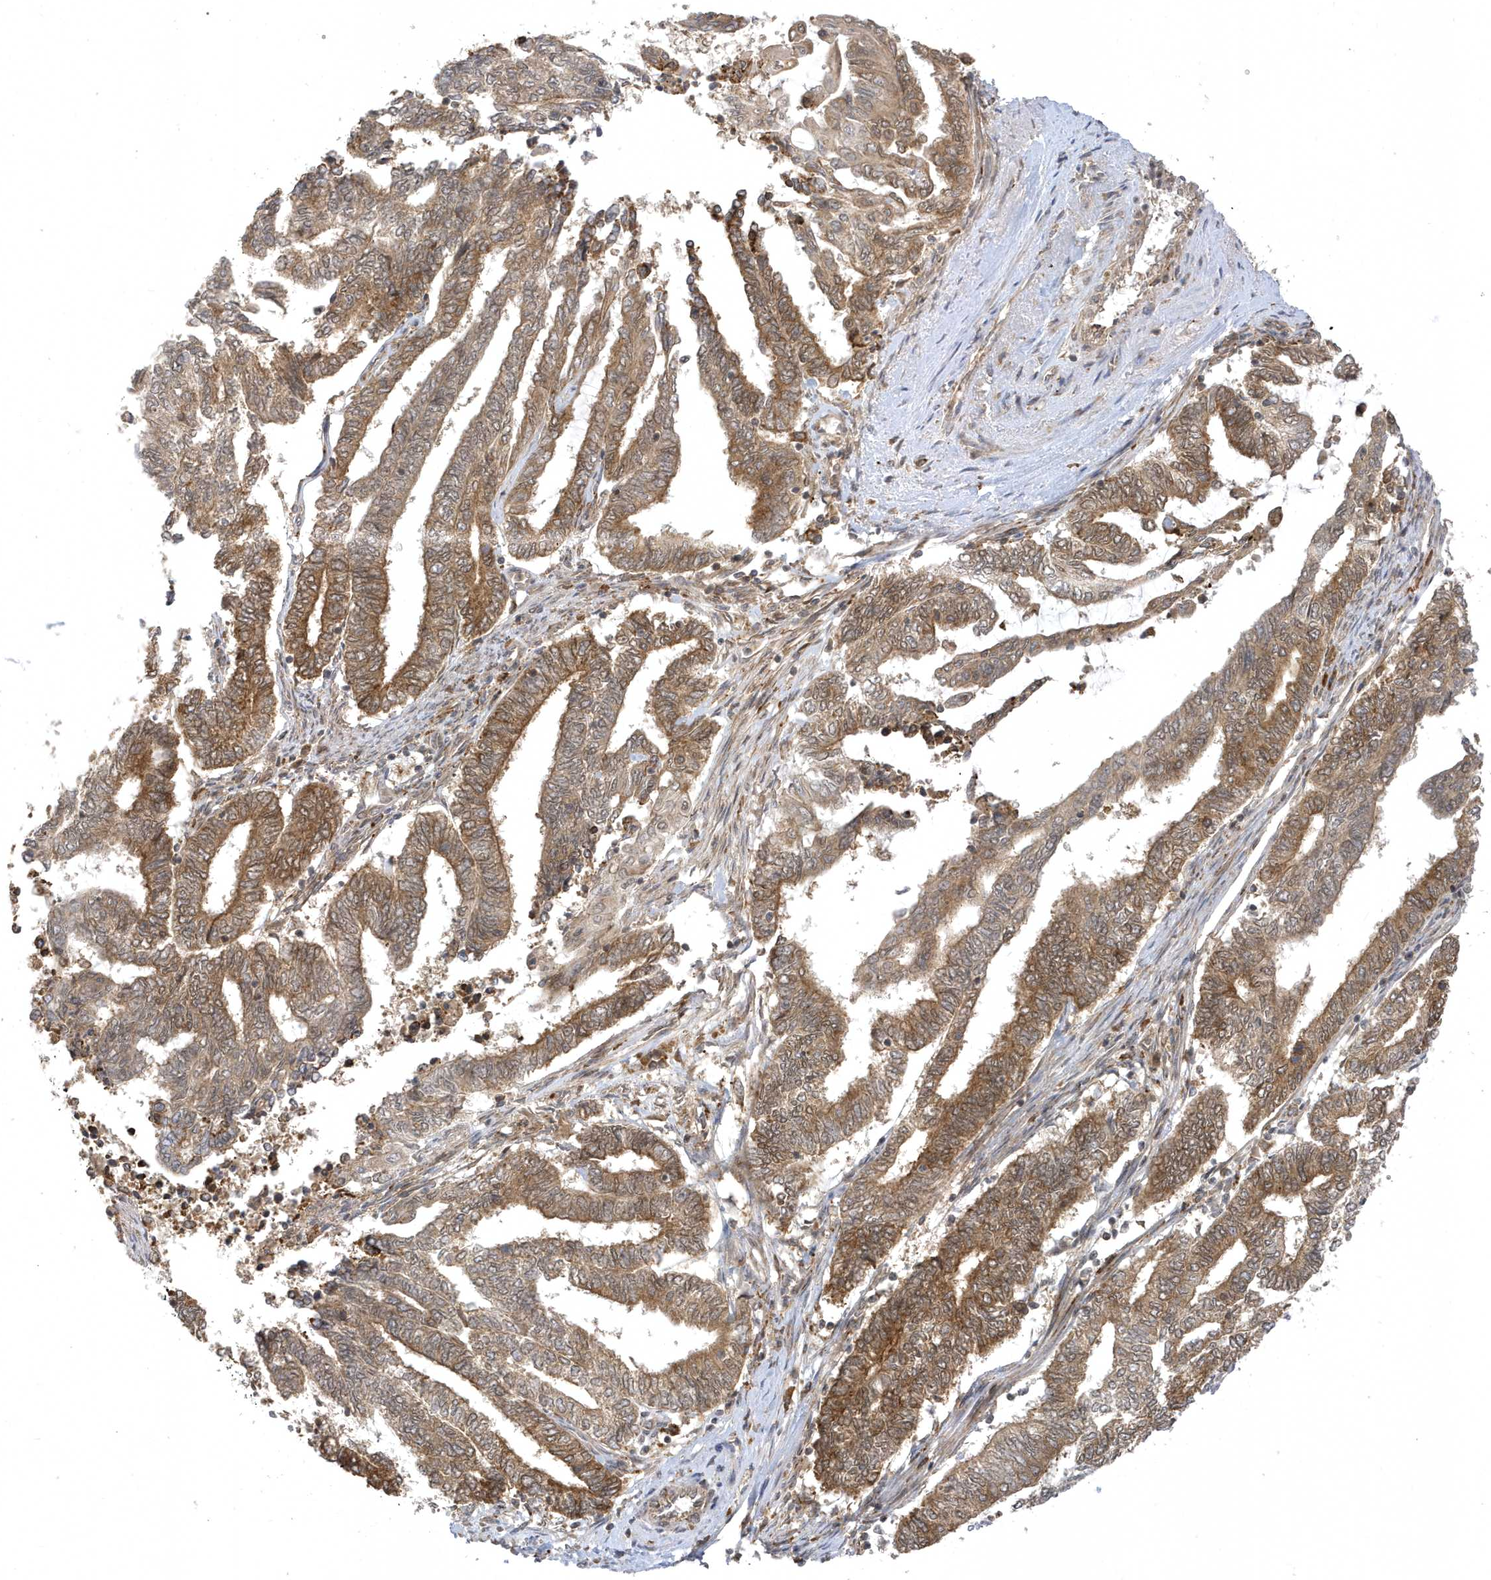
{"staining": {"intensity": "moderate", "quantity": ">75%", "location": "cytoplasmic/membranous"}, "tissue": "endometrial cancer", "cell_type": "Tumor cells", "image_type": "cancer", "snomed": [{"axis": "morphology", "description": "Adenocarcinoma, NOS"}, {"axis": "topography", "description": "Uterus"}, {"axis": "topography", "description": "Endometrium"}], "caption": "This micrograph displays IHC staining of endometrial cancer (adenocarcinoma), with medium moderate cytoplasmic/membranous positivity in about >75% of tumor cells.", "gene": "METTL21A", "patient": {"sex": "female", "age": 70}}